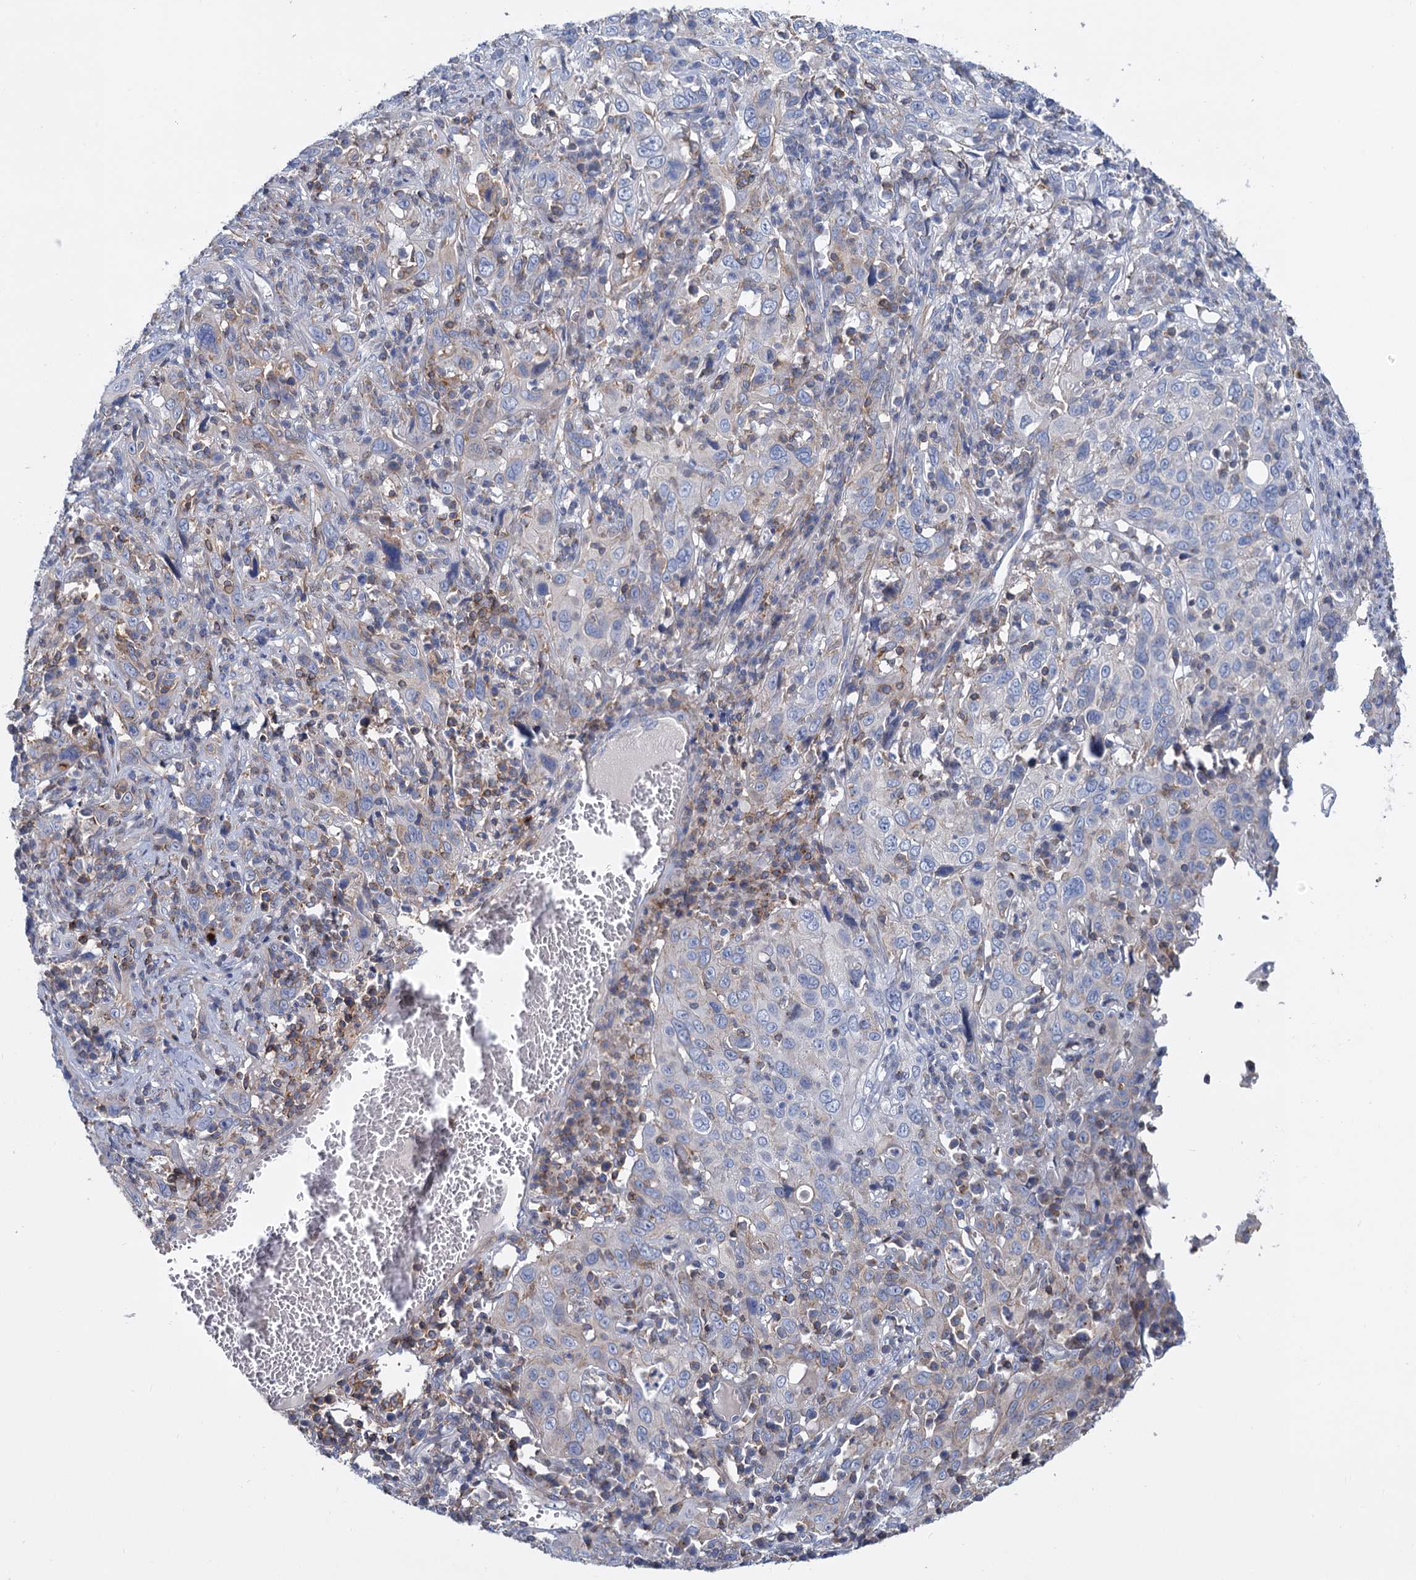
{"staining": {"intensity": "negative", "quantity": "none", "location": "none"}, "tissue": "cervical cancer", "cell_type": "Tumor cells", "image_type": "cancer", "snomed": [{"axis": "morphology", "description": "Squamous cell carcinoma, NOS"}, {"axis": "topography", "description": "Cervix"}], "caption": "High magnification brightfield microscopy of cervical squamous cell carcinoma stained with DAB (3,3'-diaminobenzidine) (brown) and counterstained with hematoxylin (blue): tumor cells show no significant expression.", "gene": "LRCH4", "patient": {"sex": "female", "age": 46}}